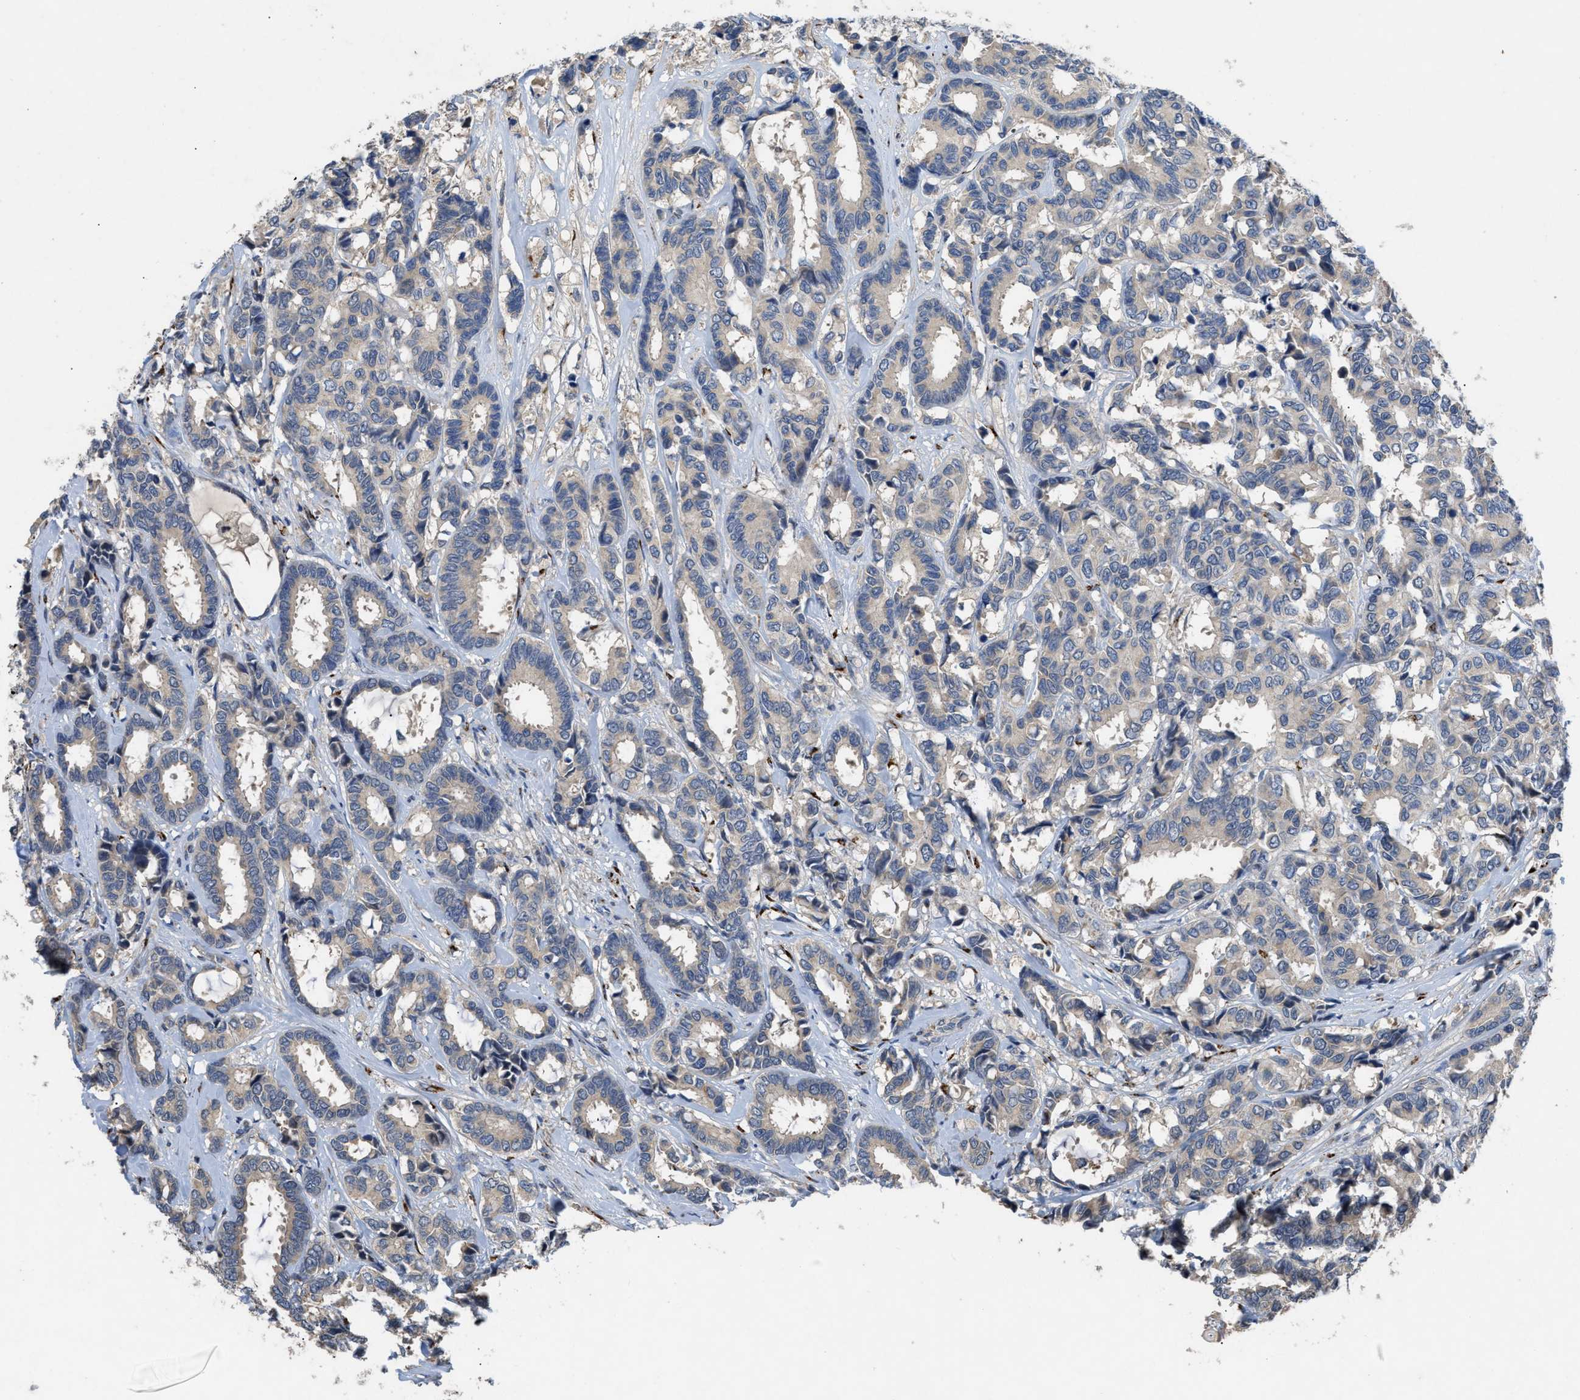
{"staining": {"intensity": "negative", "quantity": "none", "location": "none"}, "tissue": "breast cancer", "cell_type": "Tumor cells", "image_type": "cancer", "snomed": [{"axis": "morphology", "description": "Duct carcinoma"}, {"axis": "topography", "description": "Breast"}], "caption": "Tumor cells are negative for protein expression in human breast cancer (infiltrating ductal carcinoma).", "gene": "SIK2", "patient": {"sex": "female", "age": 87}}